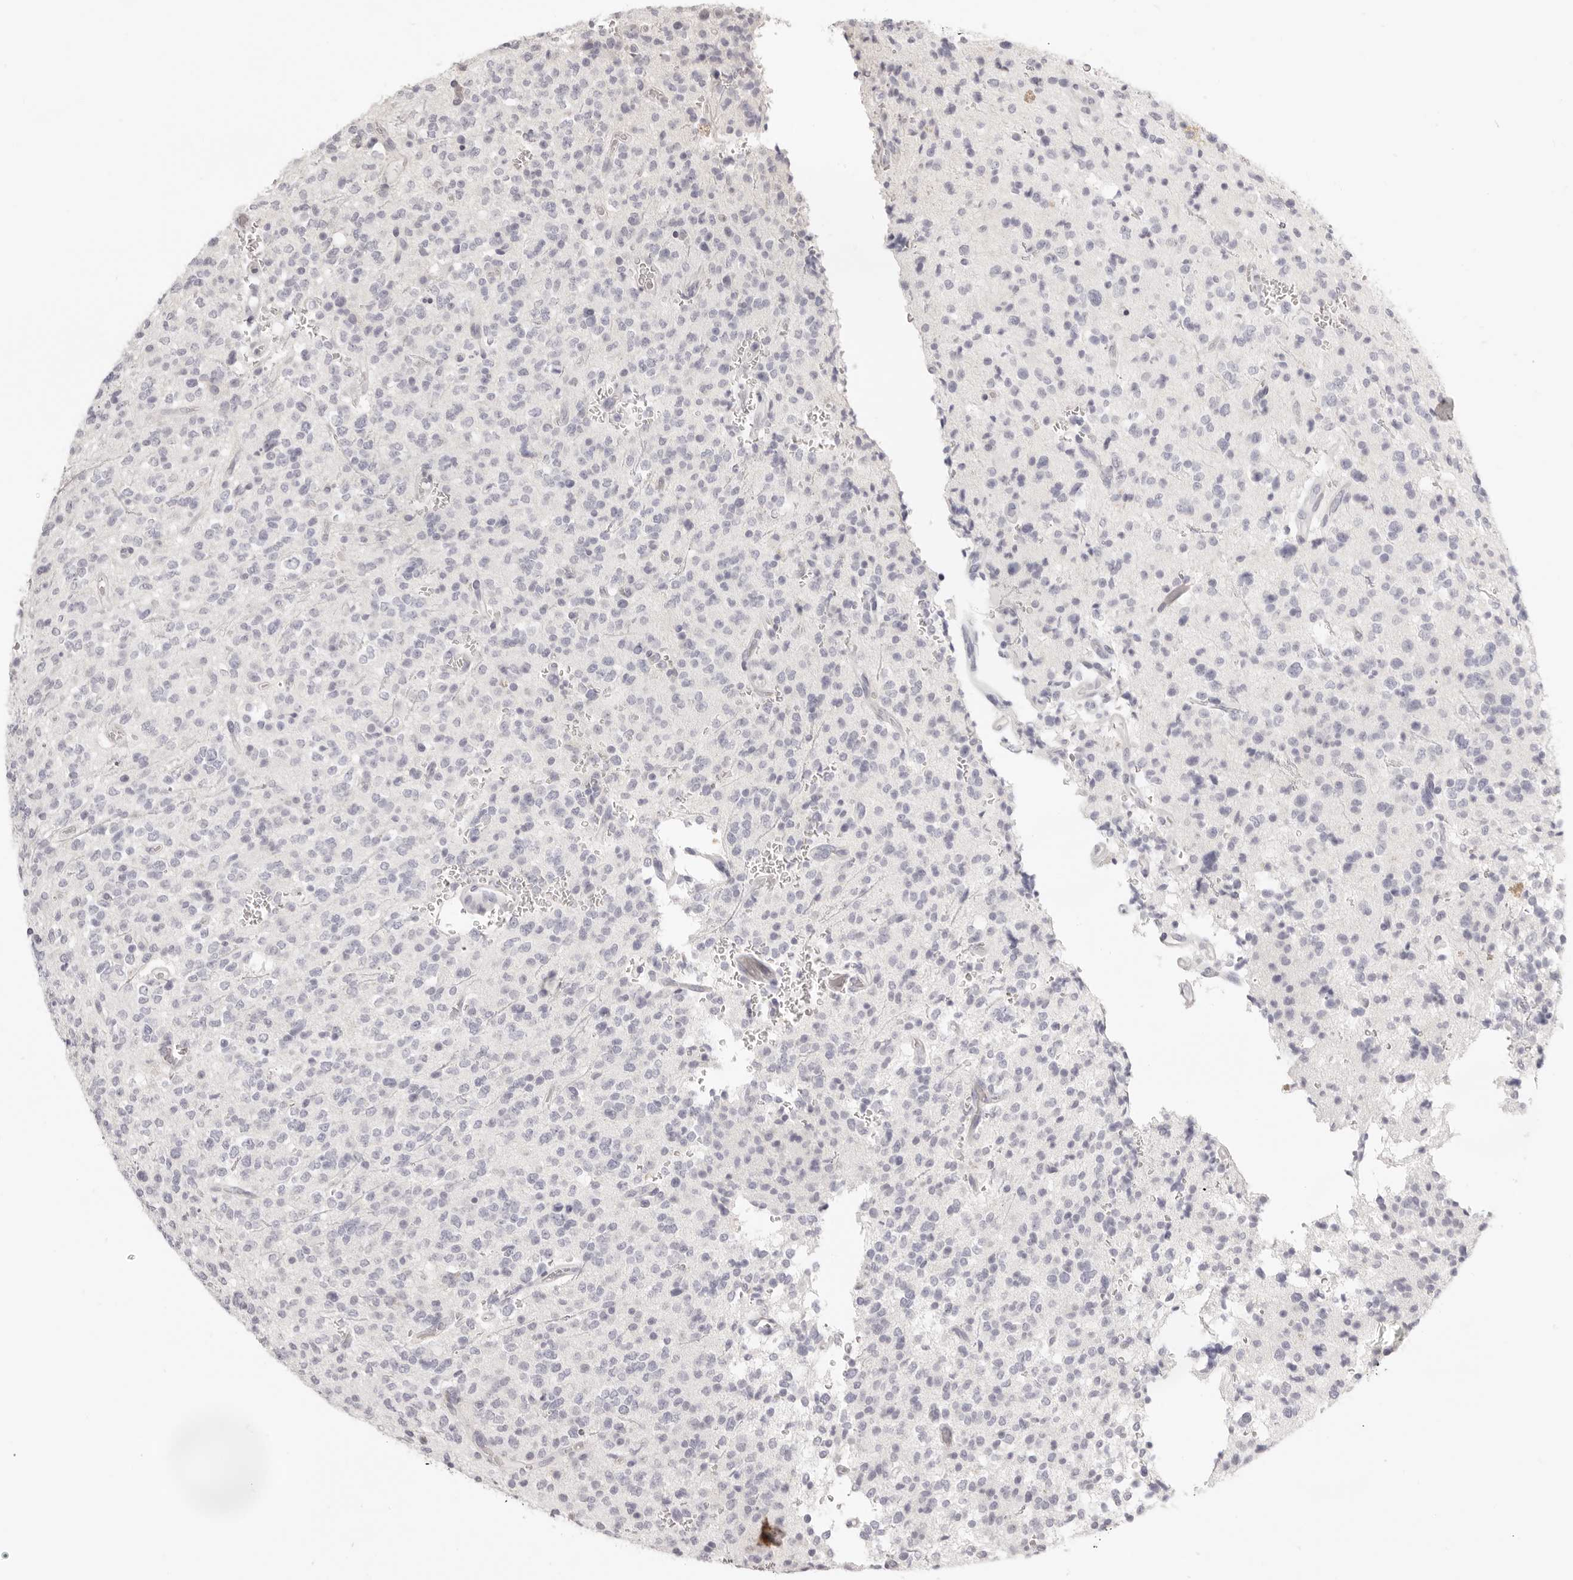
{"staining": {"intensity": "negative", "quantity": "none", "location": "none"}, "tissue": "glioma", "cell_type": "Tumor cells", "image_type": "cancer", "snomed": [{"axis": "morphology", "description": "Glioma, malignant, High grade"}, {"axis": "topography", "description": "Brain"}], "caption": "High power microscopy photomicrograph of an IHC image of glioma, revealing no significant expression in tumor cells.", "gene": "FABP1", "patient": {"sex": "male", "age": 34}}